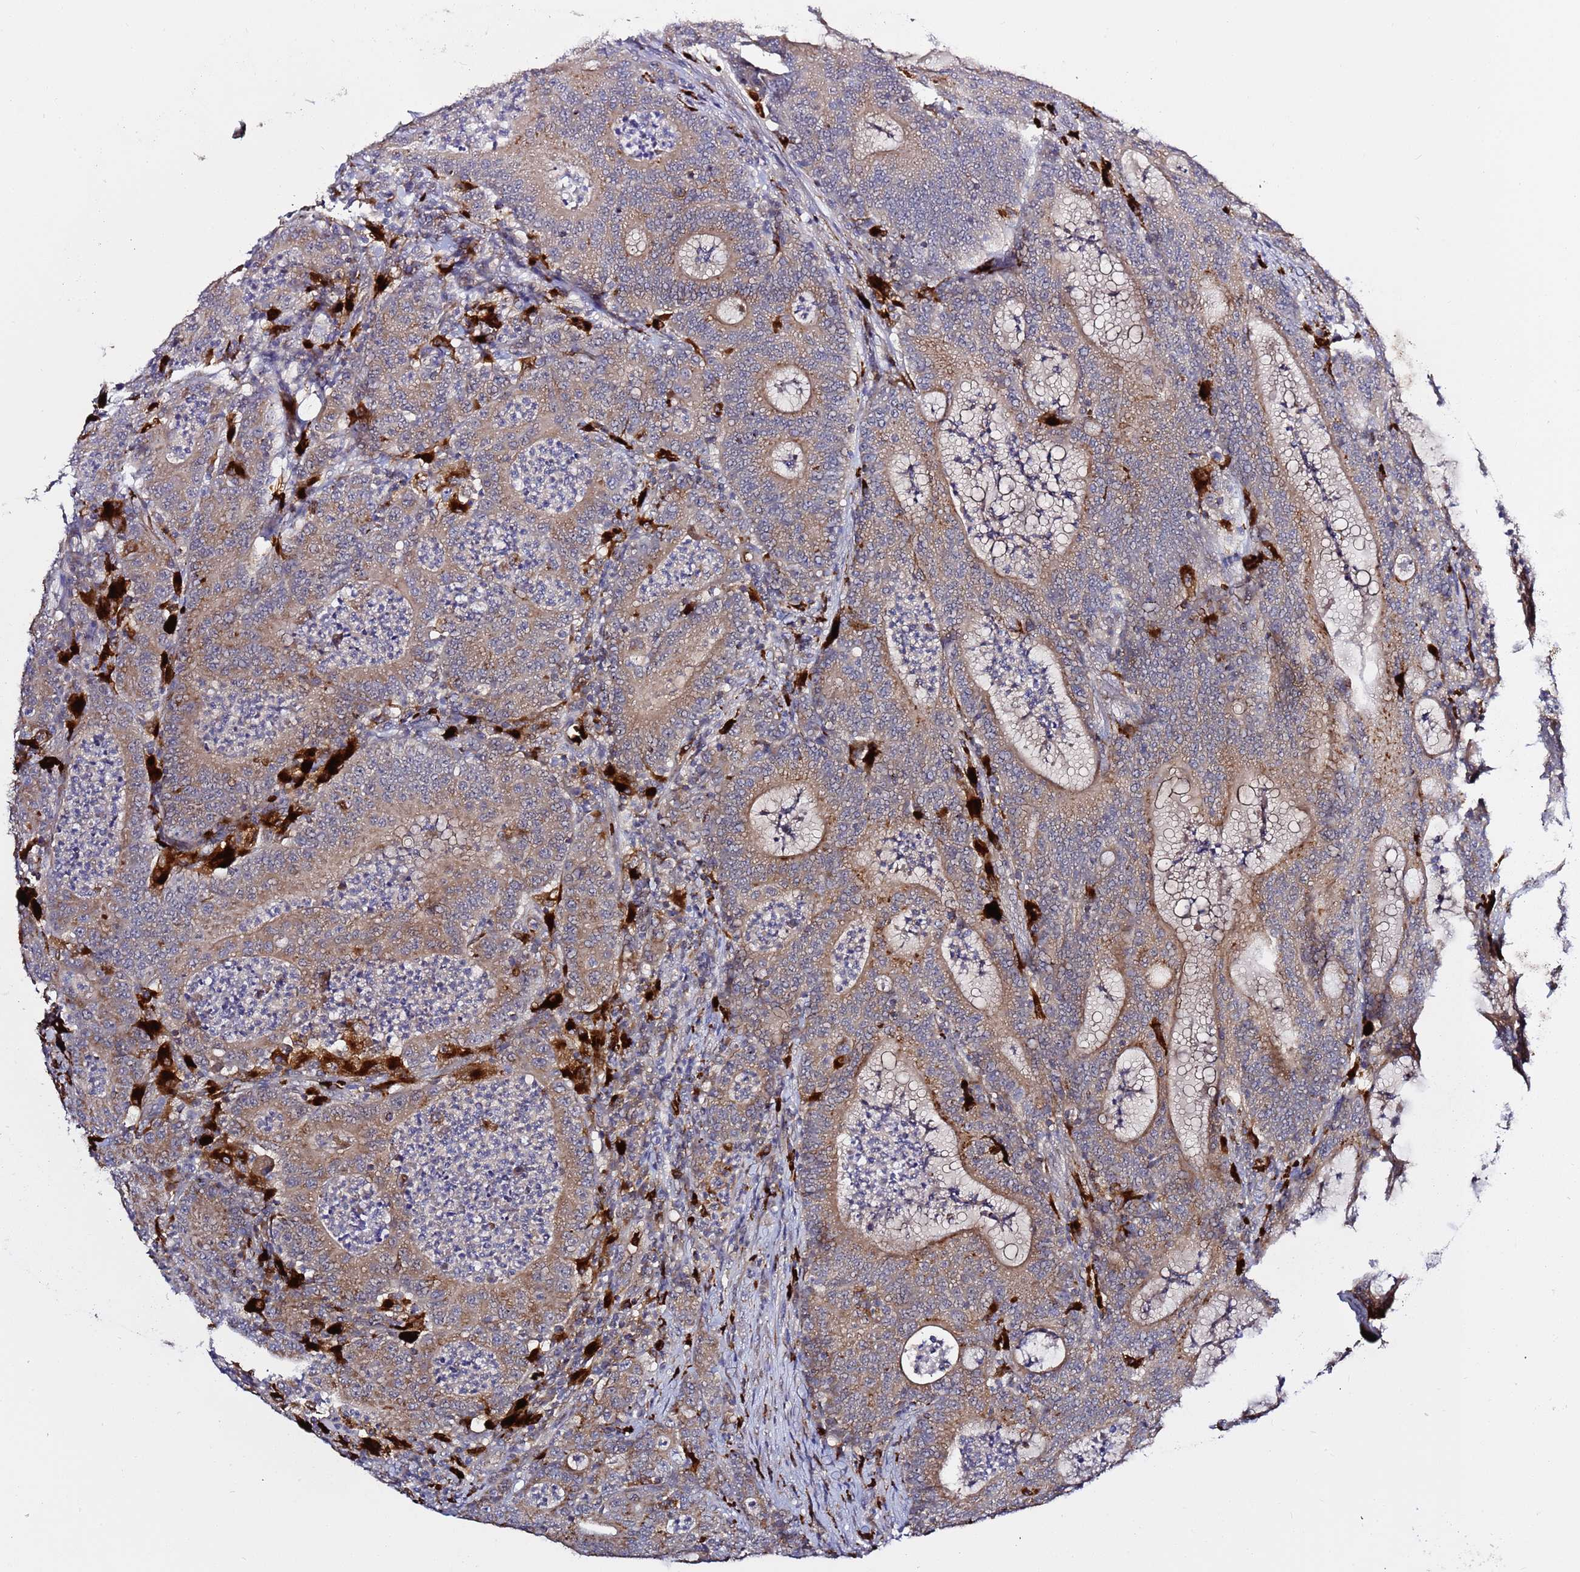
{"staining": {"intensity": "moderate", "quantity": ">75%", "location": "cytoplasmic/membranous"}, "tissue": "colorectal cancer", "cell_type": "Tumor cells", "image_type": "cancer", "snomed": [{"axis": "morphology", "description": "Adenocarcinoma, NOS"}, {"axis": "topography", "description": "Colon"}], "caption": "This is an image of IHC staining of adenocarcinoma (colorectal), which shows moderate expression in the cytoplasmic/membranous of tumor cells.", "gene": "VPS36", "patient": {"sex": "male", "age": 83}}